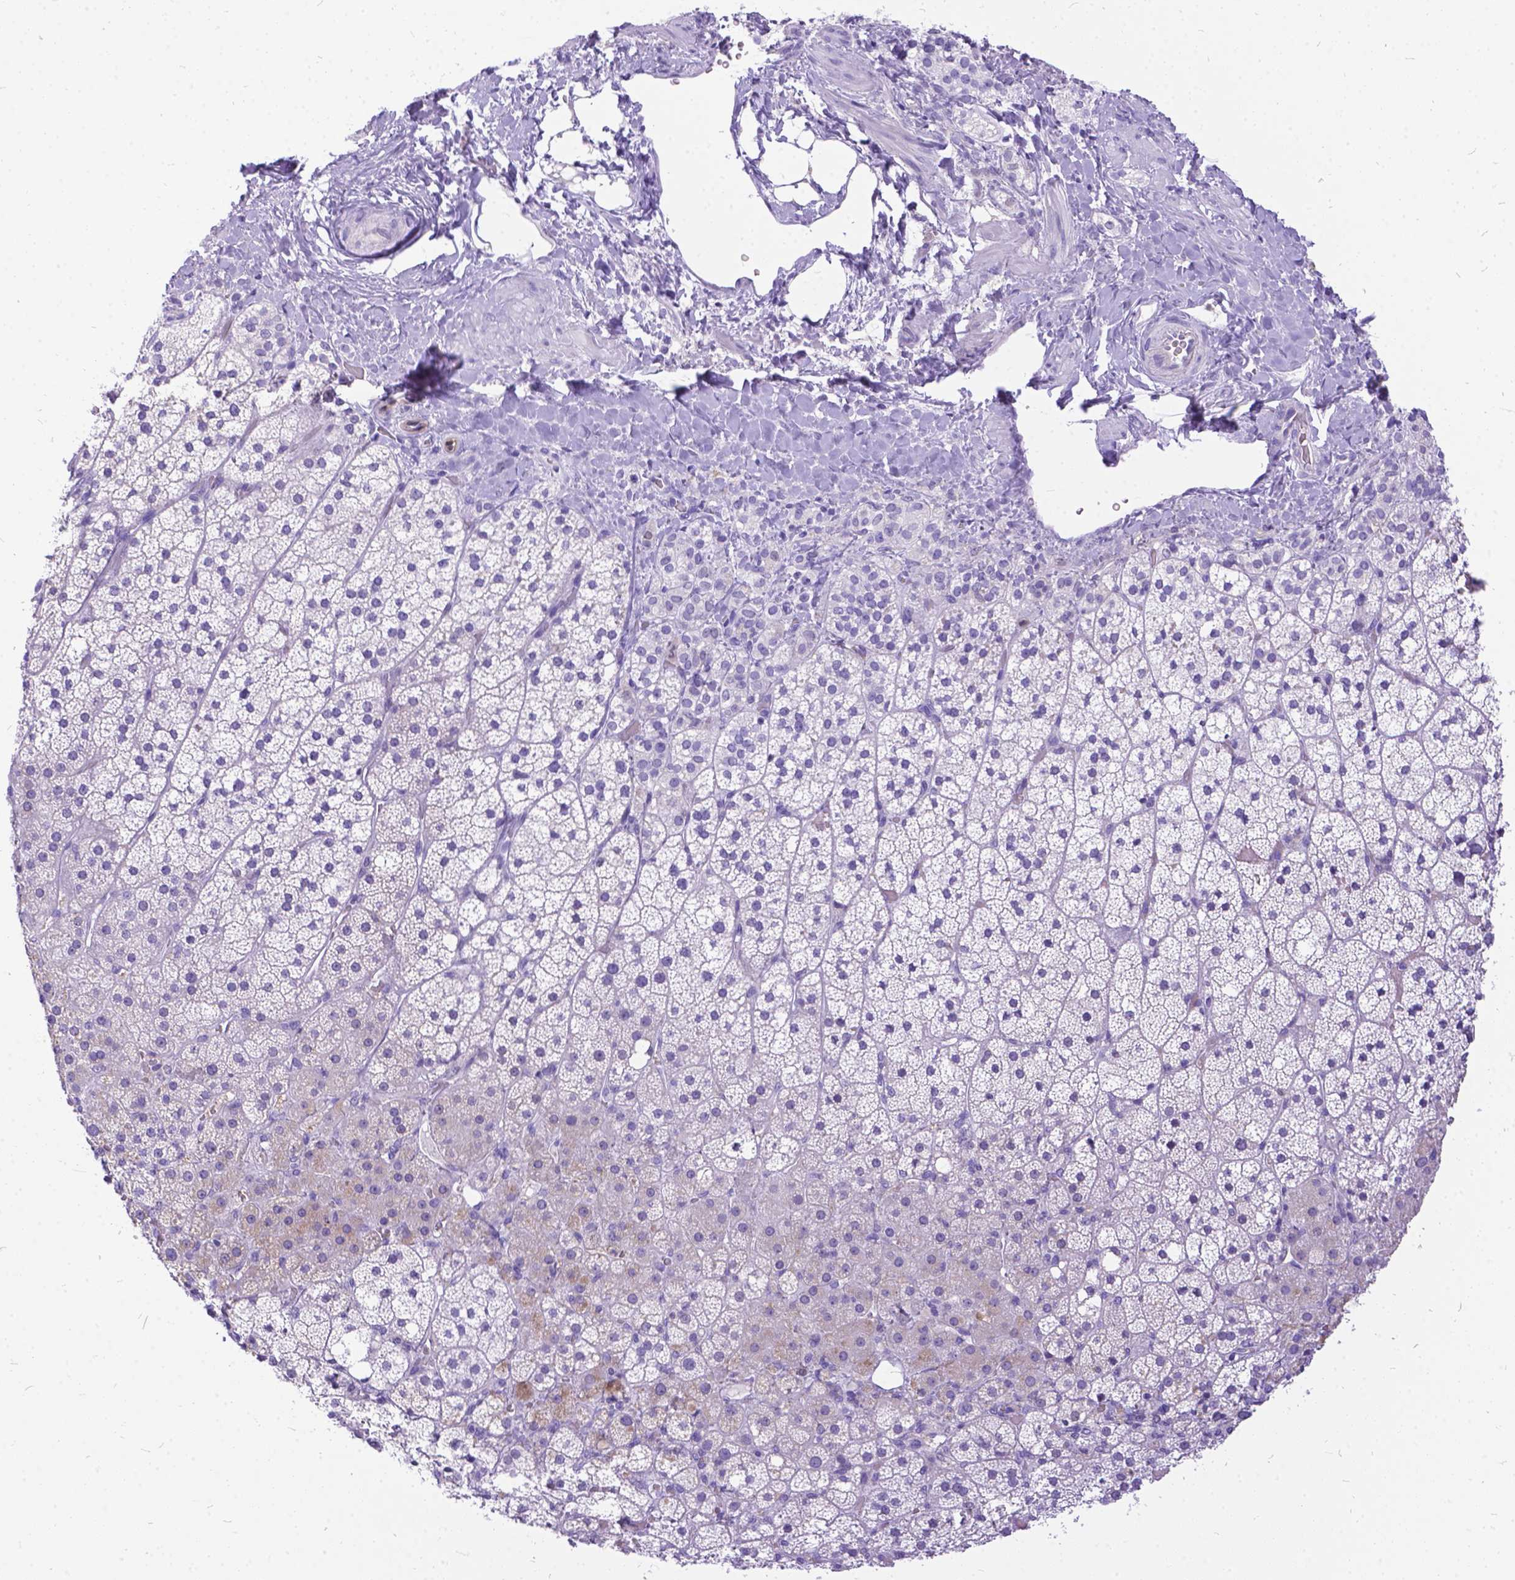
{"staining": {"intensity": "weak", "quantity": "<25%", "location": "cytoplasmic/membranous"}, "tissue": "adrenal gland", "cell_type": "Glandular cells", "image_type": "normal", "snomed": [{"axis": "morphology", "description": "Normal tissue, NOS"}, {"axis": "topography", "description": "Adrenal gland"}], "caption": "The histopathology image shows no staining of glandular cells in normal adrenal gland.", "gene": "TMEM169", "patient": {"sex": "male", "age": 53}}